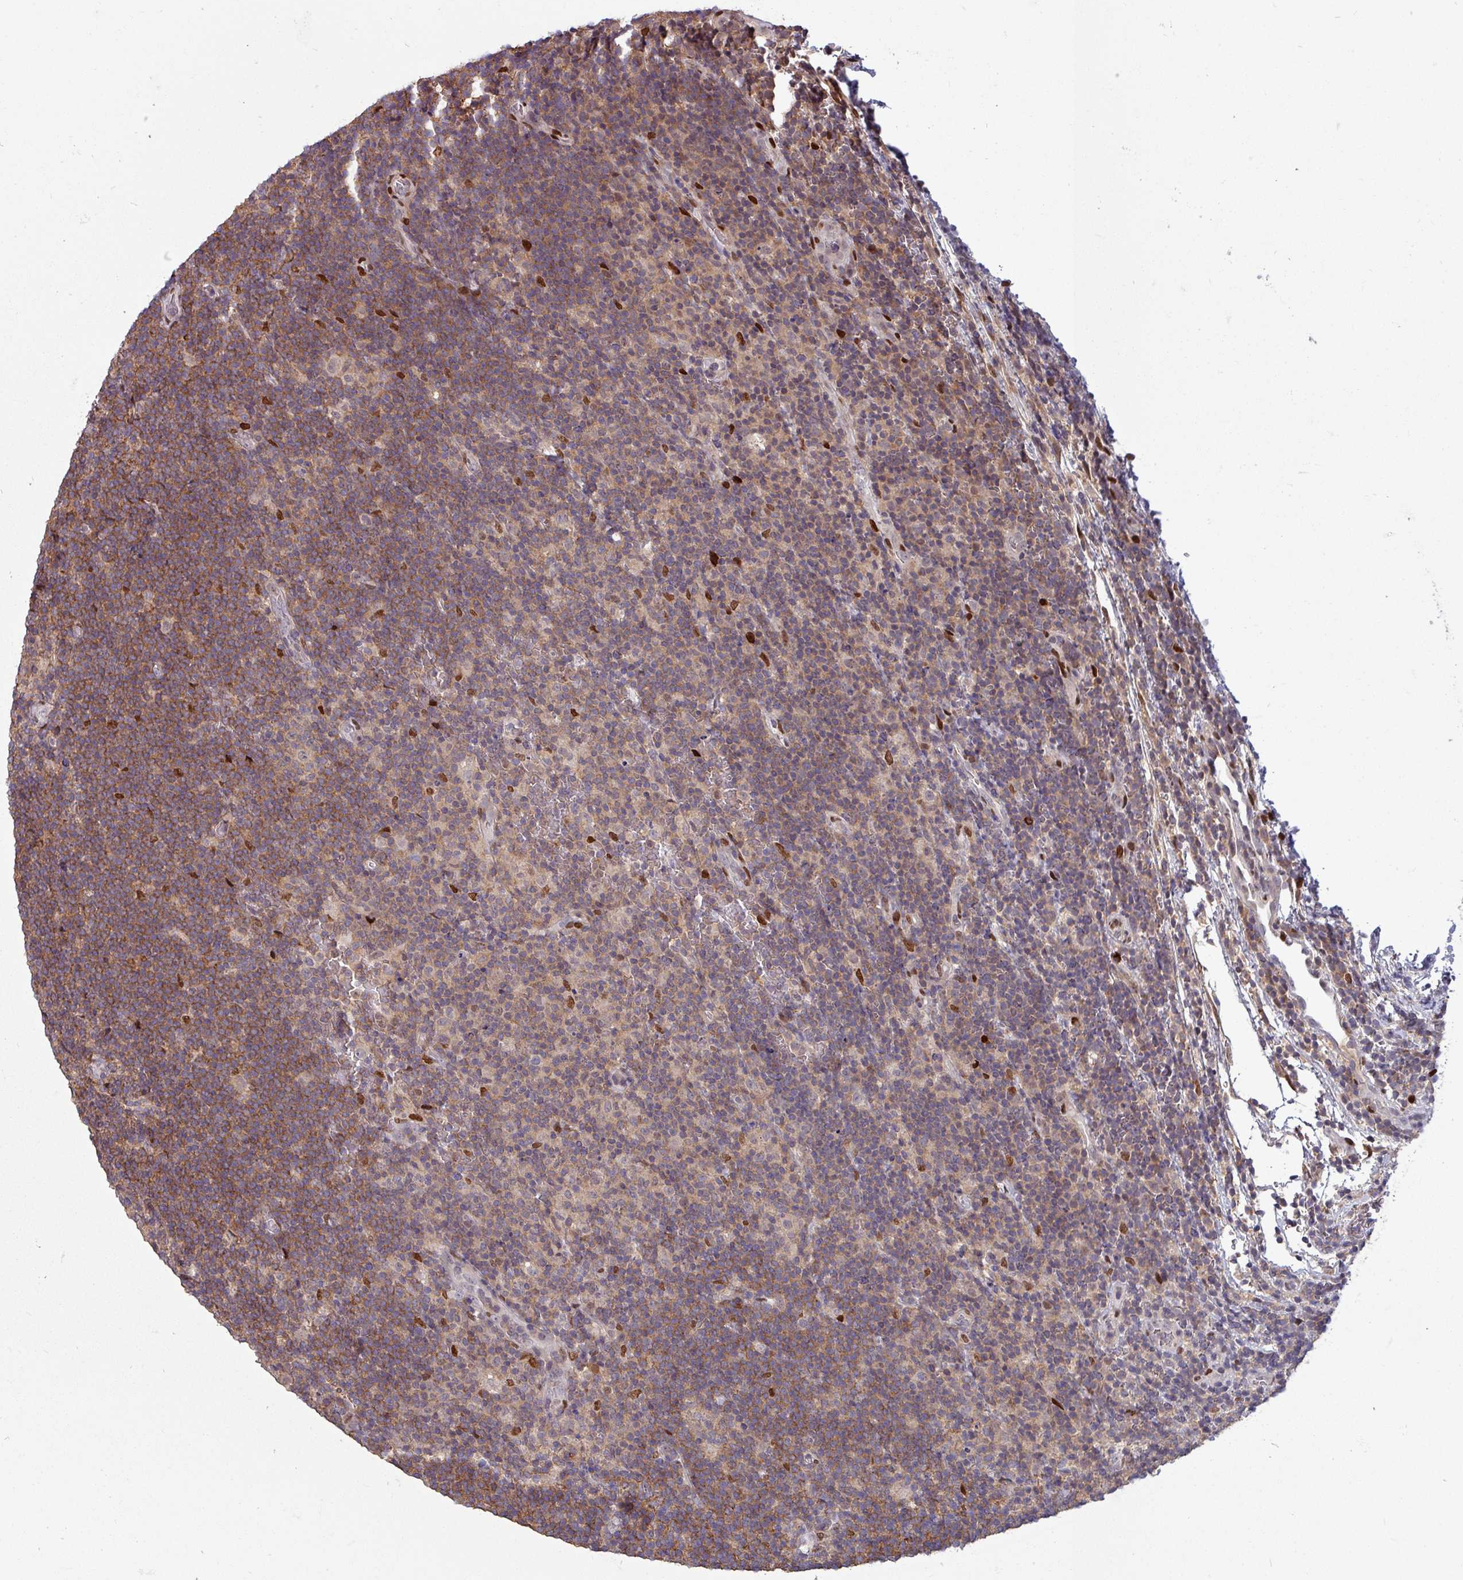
{"staining": {"intensity": "negative", "quantity": "none", "location": "none"}, "tissue": "lymphoma", "cell_type": "Tumor cells", "image_type": "cancer", "snomed": [{"axis": "morphology", "description": "Hodgkin's disease, NOS"}, {"axis": "topography", "description": "Lymph node"}], "caption": "This micrograph is of lymphoma stained with IHC to label a protein in brown with the nuclei are counter-stained blue. There is no expression in tumor cells.", "gene": "PRRX1", "patient": {"sex": "female", "age": 57}}